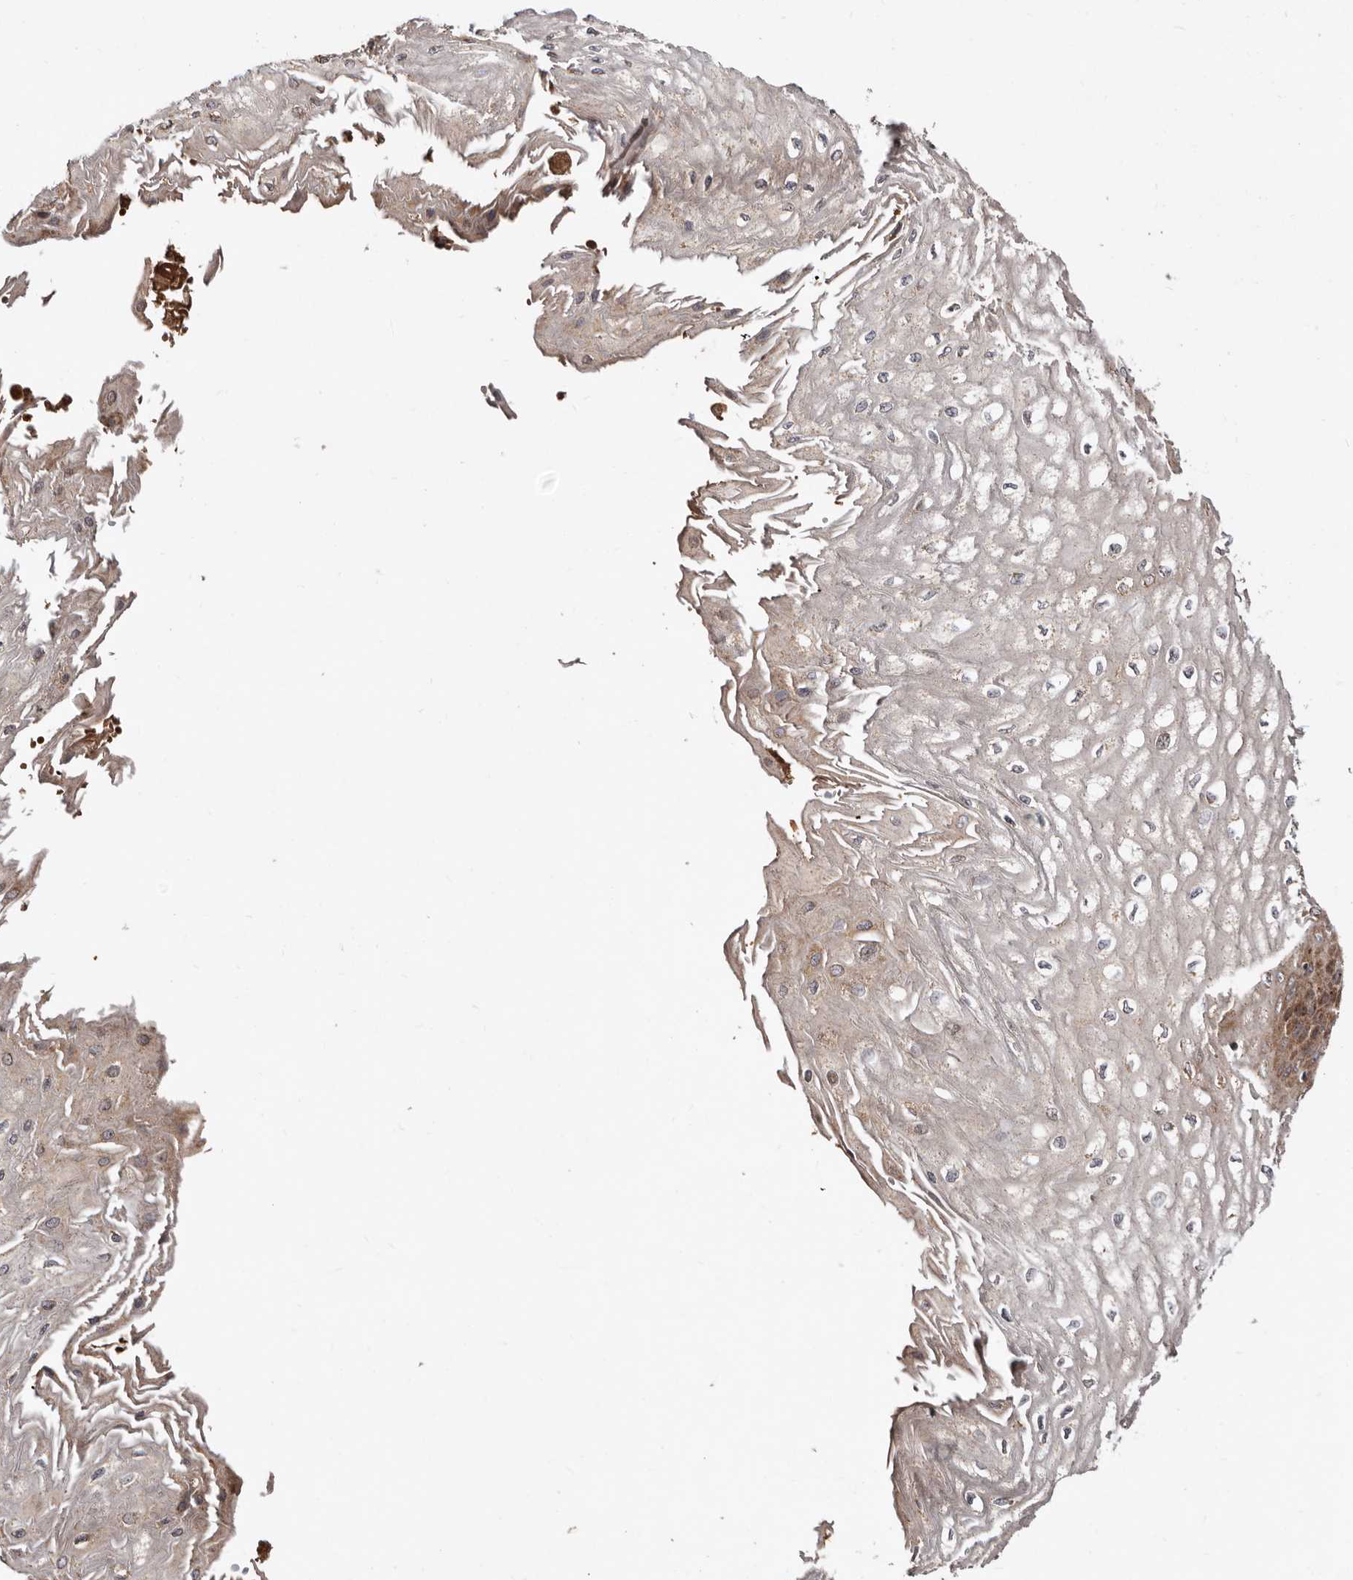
{"staining": {"intensity": "moderate", "quantity": "25%-75%", "location": "cytoplasmic/membranous"}, "tissue": "esophagus", "cell_type": "Squamous epithelial cells", "image_type": "normal", "snomed": [{"axis": "morphology", "description": "Normal tissue, NOS"}, {"axis": "topography", "description": "Esophagus"}], "caption": "Esophagus stained with immunohistochemistry displays moderate cytoplasmic/membranous staining in about 25%-75% of squamous epithelial cells. The protein of interest is shown in brown color, while the nuclei are stained blue.", "gene": "GOT1L1", "patient": {"sex": "male", "age": 60}}